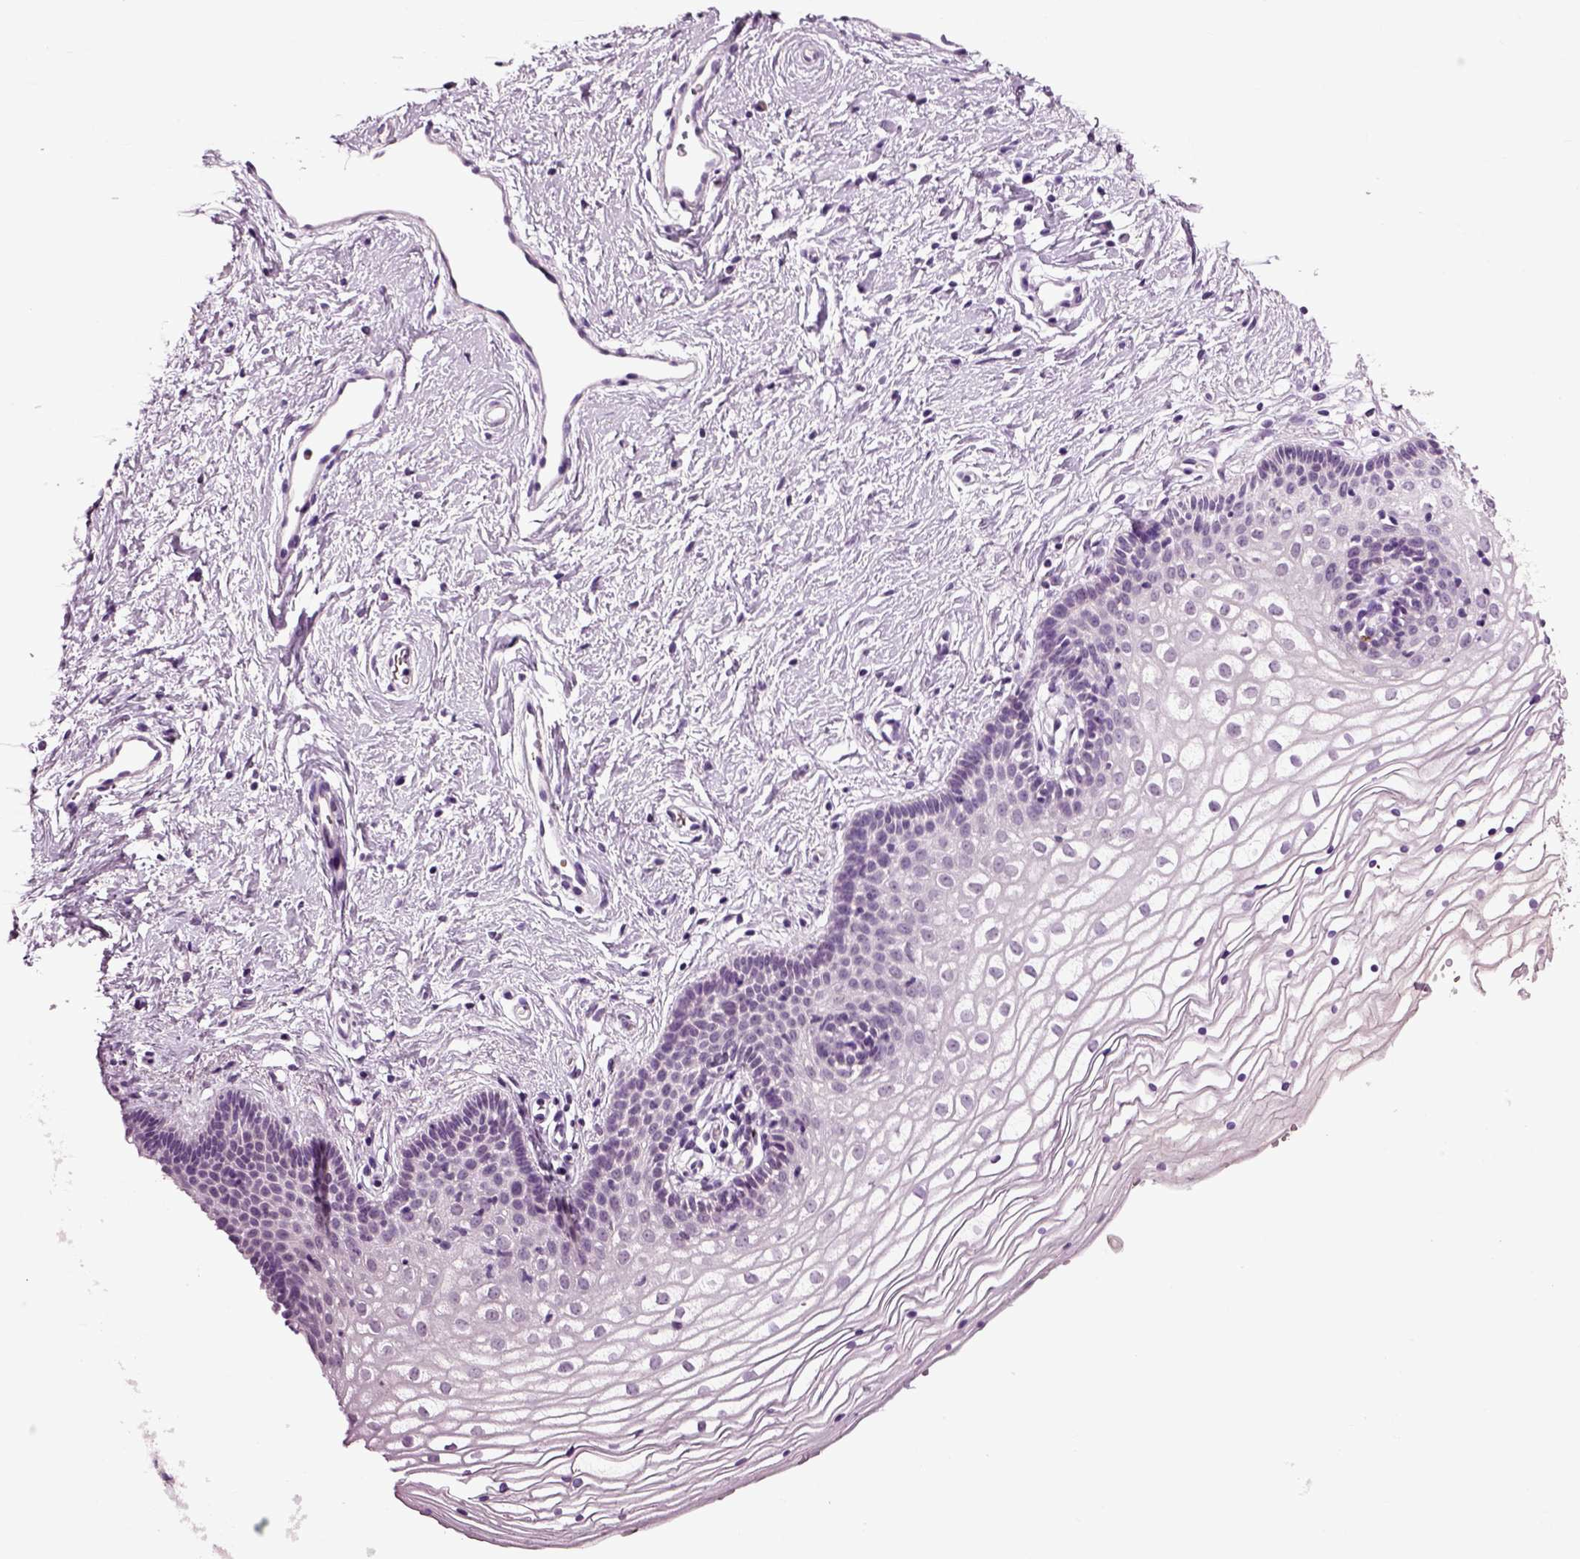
{"staining": {"intensity": "negative", "quantity": "none", "location": "none"}, "tissue": "vagina", "cell_type": "Squamous epithelial cells", "image_type": "normal", "snomed": [{"axis": "morphology", "description": "Normal tissue, NOS"}, {"axis": "topography", "description": "Vagina"}], "caption": "Photomicrograph shows no significant protein positivity in squamous epithelial cells of benign vagina.", "gene": "SPATA17", "patient": {"sex": "female", "age": 36}}